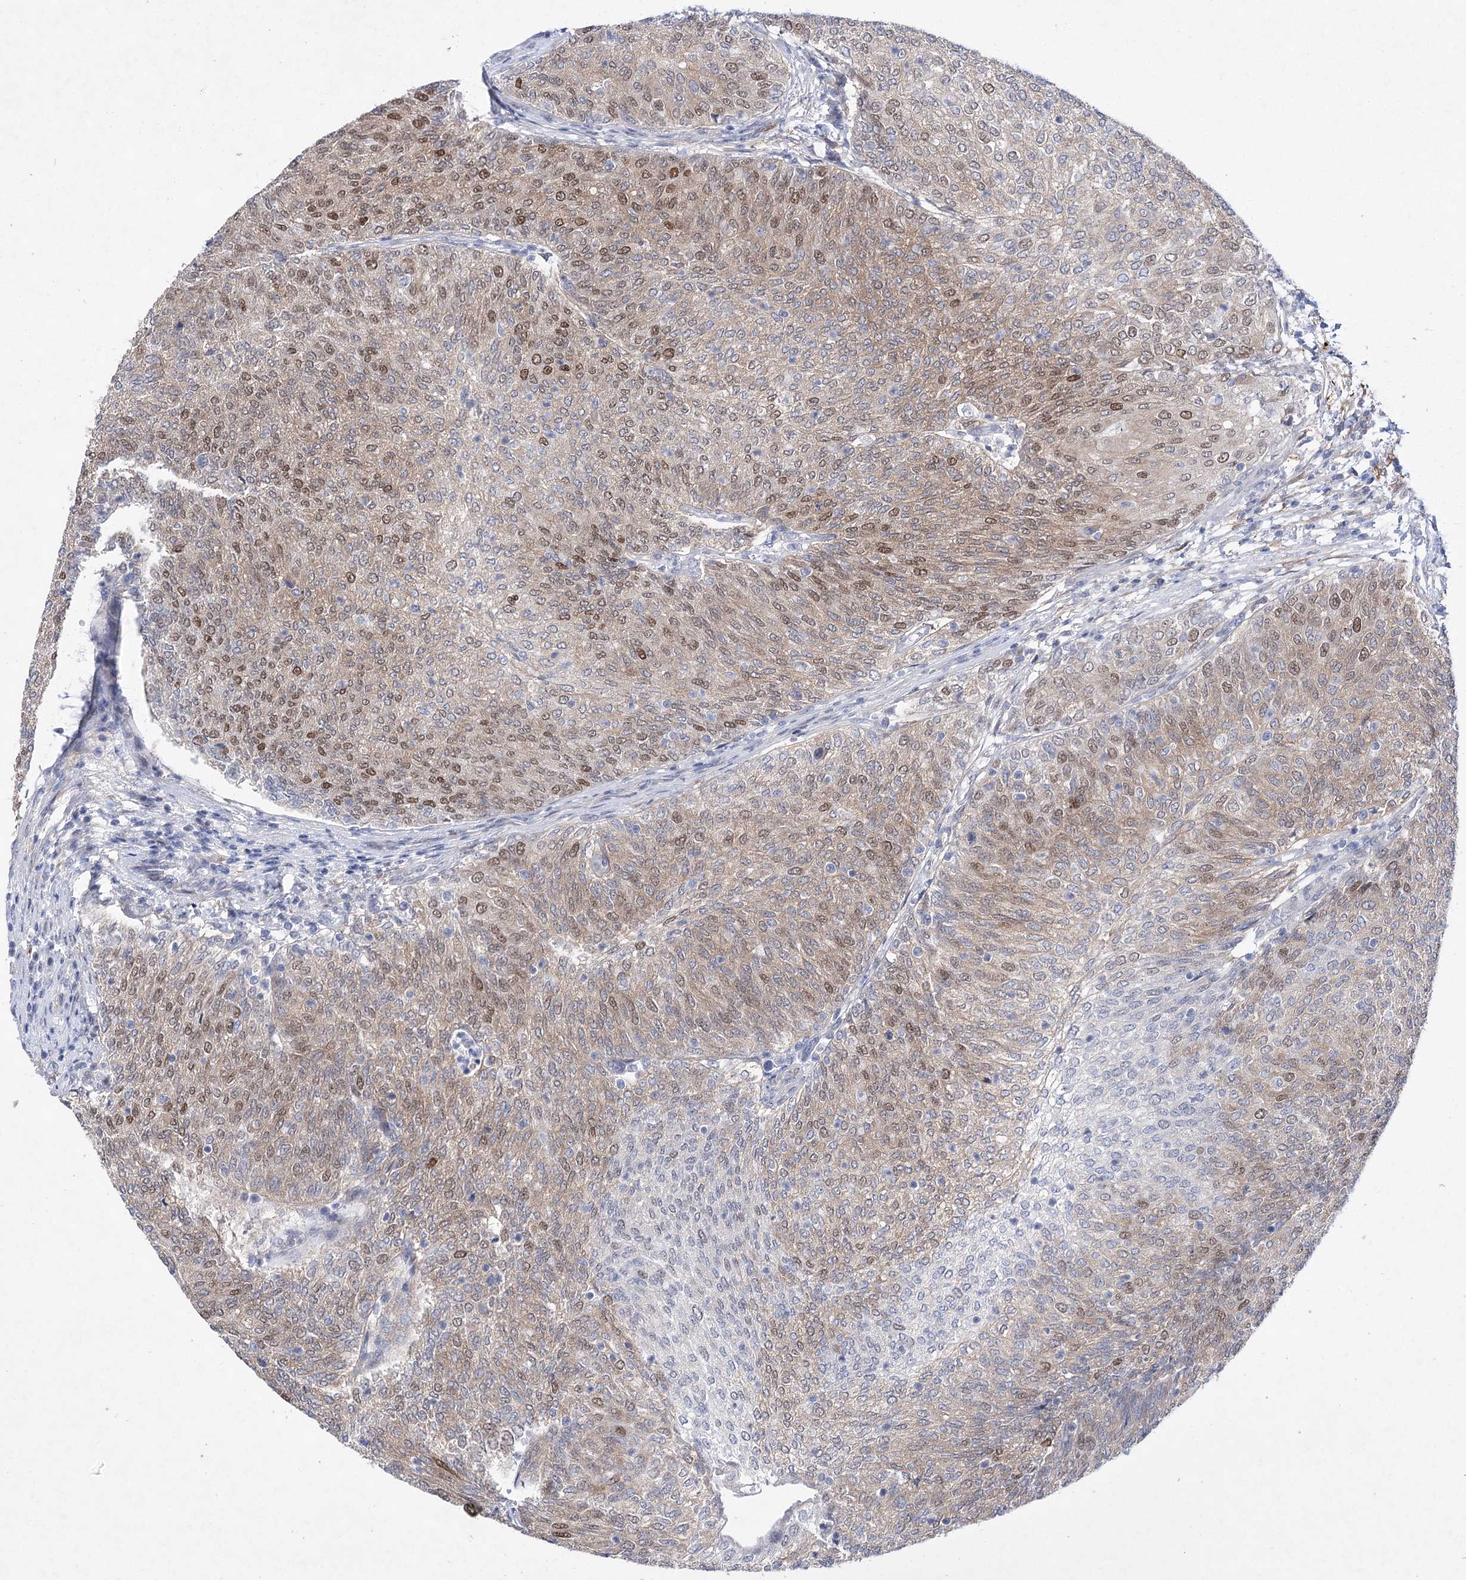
{"staining": {"intensity": "moderate", "quantity": "25%-75%", "location": "cytoplasmic/membranous,nuclear"}, "tissue": "urothelial cancer", "cell_type": "Tumor cells", "image_type": "cancer", "snomed": [{"axis": "morphology", "description": "Urothelial carcinoma, Low grade"}, {"axis": "topography", "description": "Urinary bladder"}], "caption": "Low-grade urothelial carcinoma stained with a protein marker demonstrates moderate staining in tumor cells.", "gene": "UGDH", "patient": {"sex": "female", "age": 79}}